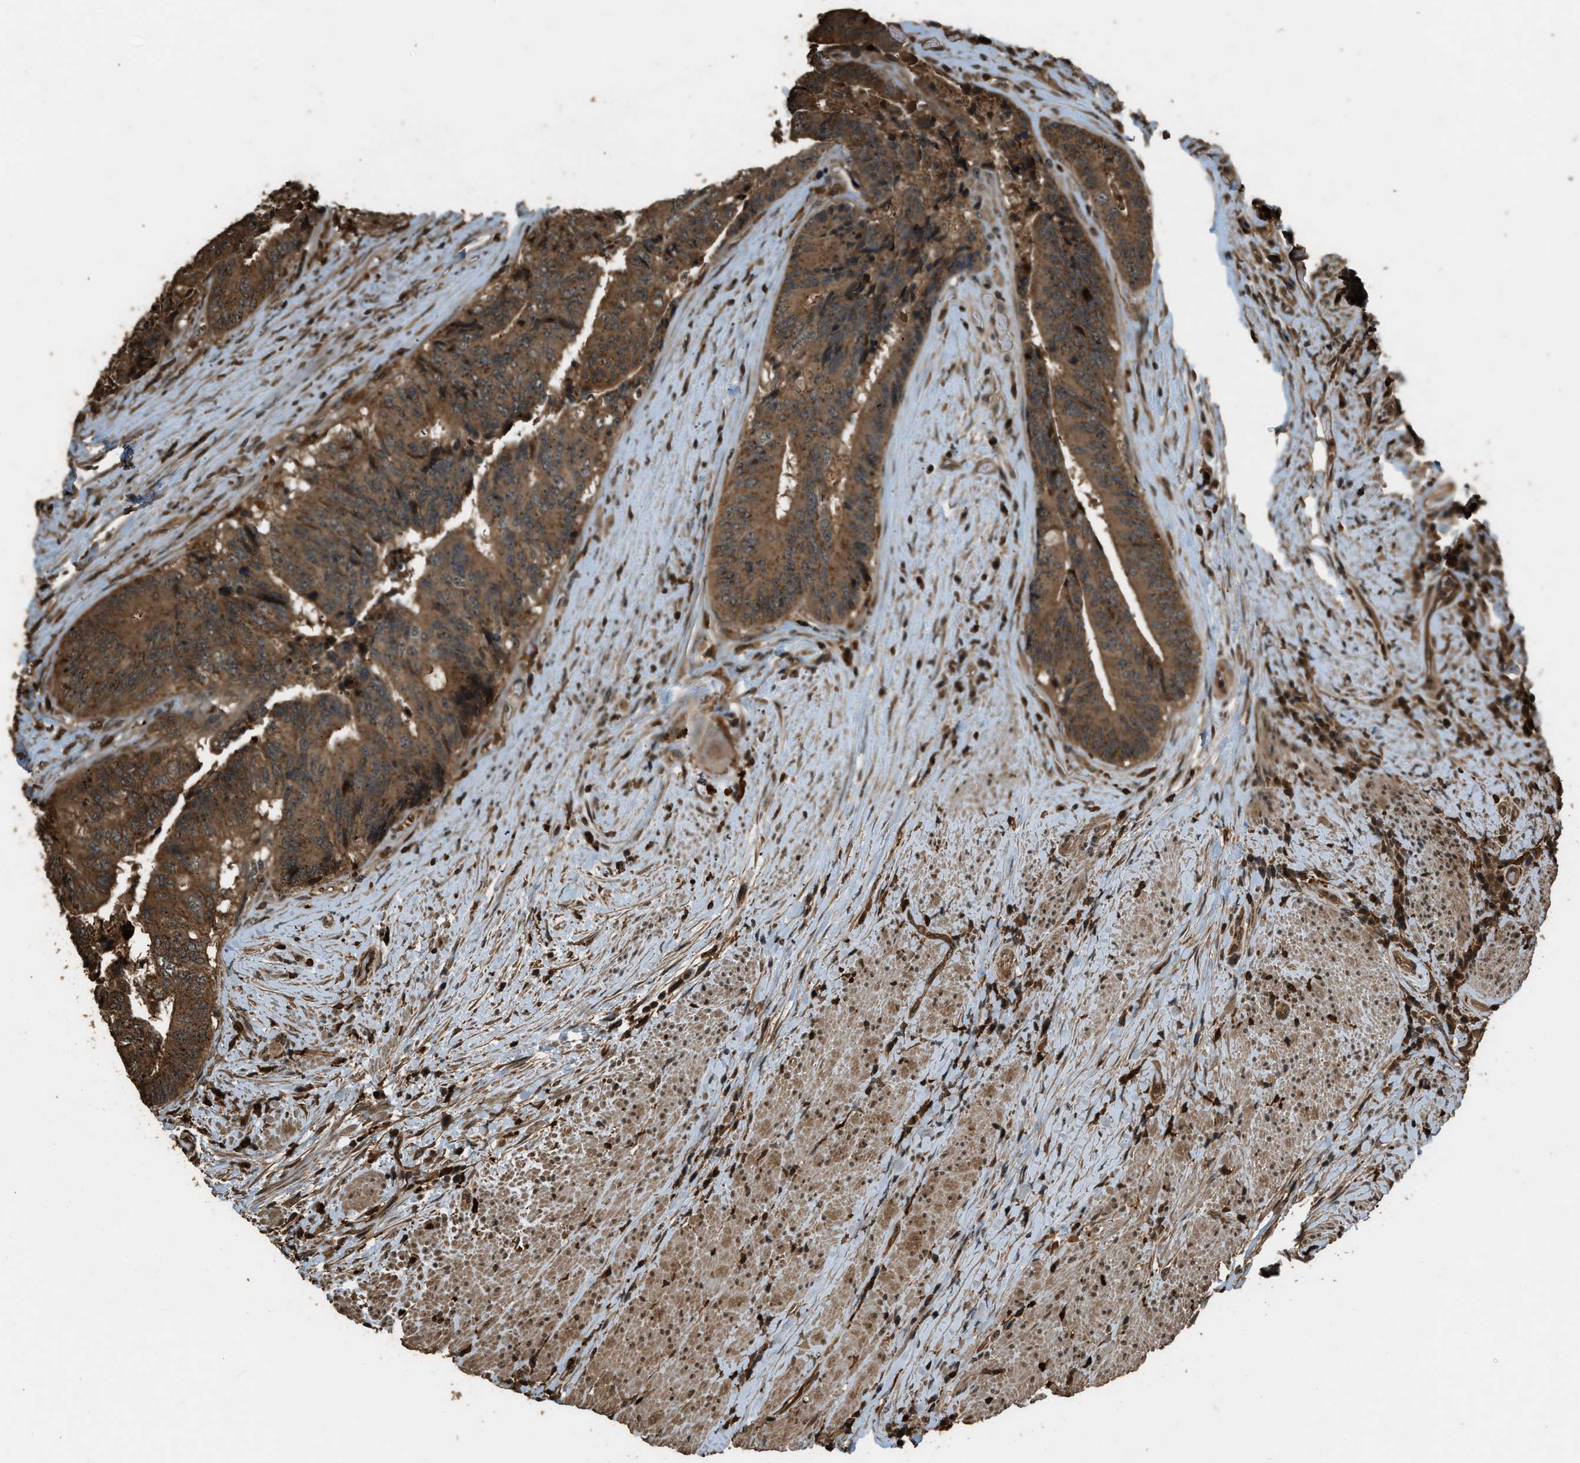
{"staining": {"intensity": "moderate", "quantity": ">75%", "location": "cytoplasmic/membranous"}, "tissue": "colorectal cancer", "cell_type": "Tumor cells", "image_type": "cancer", "snomed": [{"axis": "morphology", "description": "Adenocarcinoma, NOS"}, {"axis": "topography", "description": "Rectum"}], "caption": "About >75% of tumor cells in adenocarcinoma (colorectal) reveal moderate cytoplasmic/membranous protein positivity as visualized by brown immunohistochemical staining.", "gene": "RAP2A", "patient": {"sex": "male", "age": 72}}